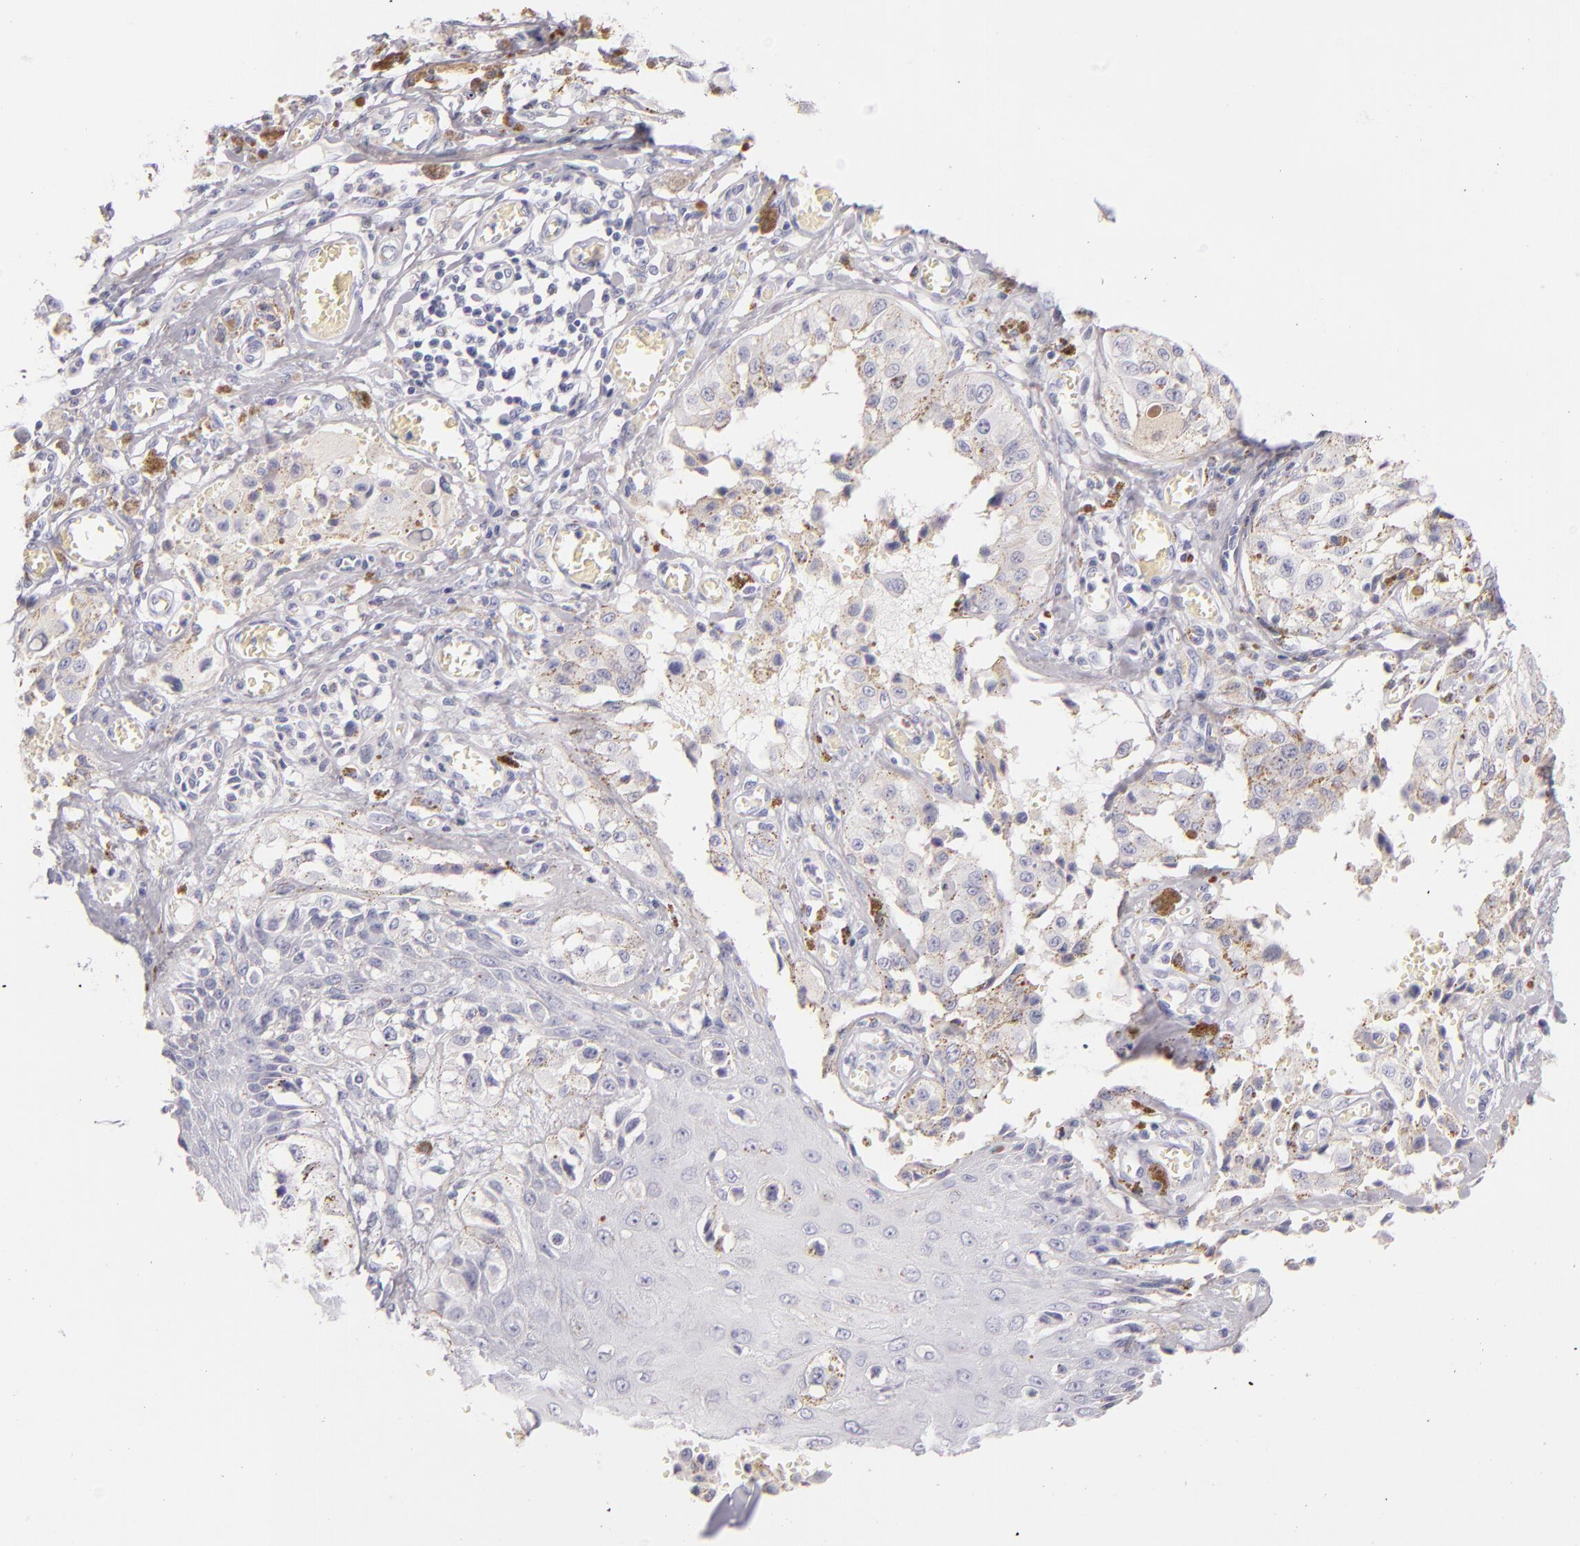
{"staining": {"intensity": "negative", "quantity": "none", "location": "none"}, "tissue": "melanoma", "cell_type": "Tumor cells", "image_type": "cancer", "snomed": [{"axis": "morphology", "description": "Malignant melanoma, NOS"}, {"axis": "topography", "description": "Skin"}], "caption": "The photomicrograph demonstrates no significant staining in tumor cells of melanoma.", "gene": "FABP1", "patient": {"sex": "female", "age": 82}}